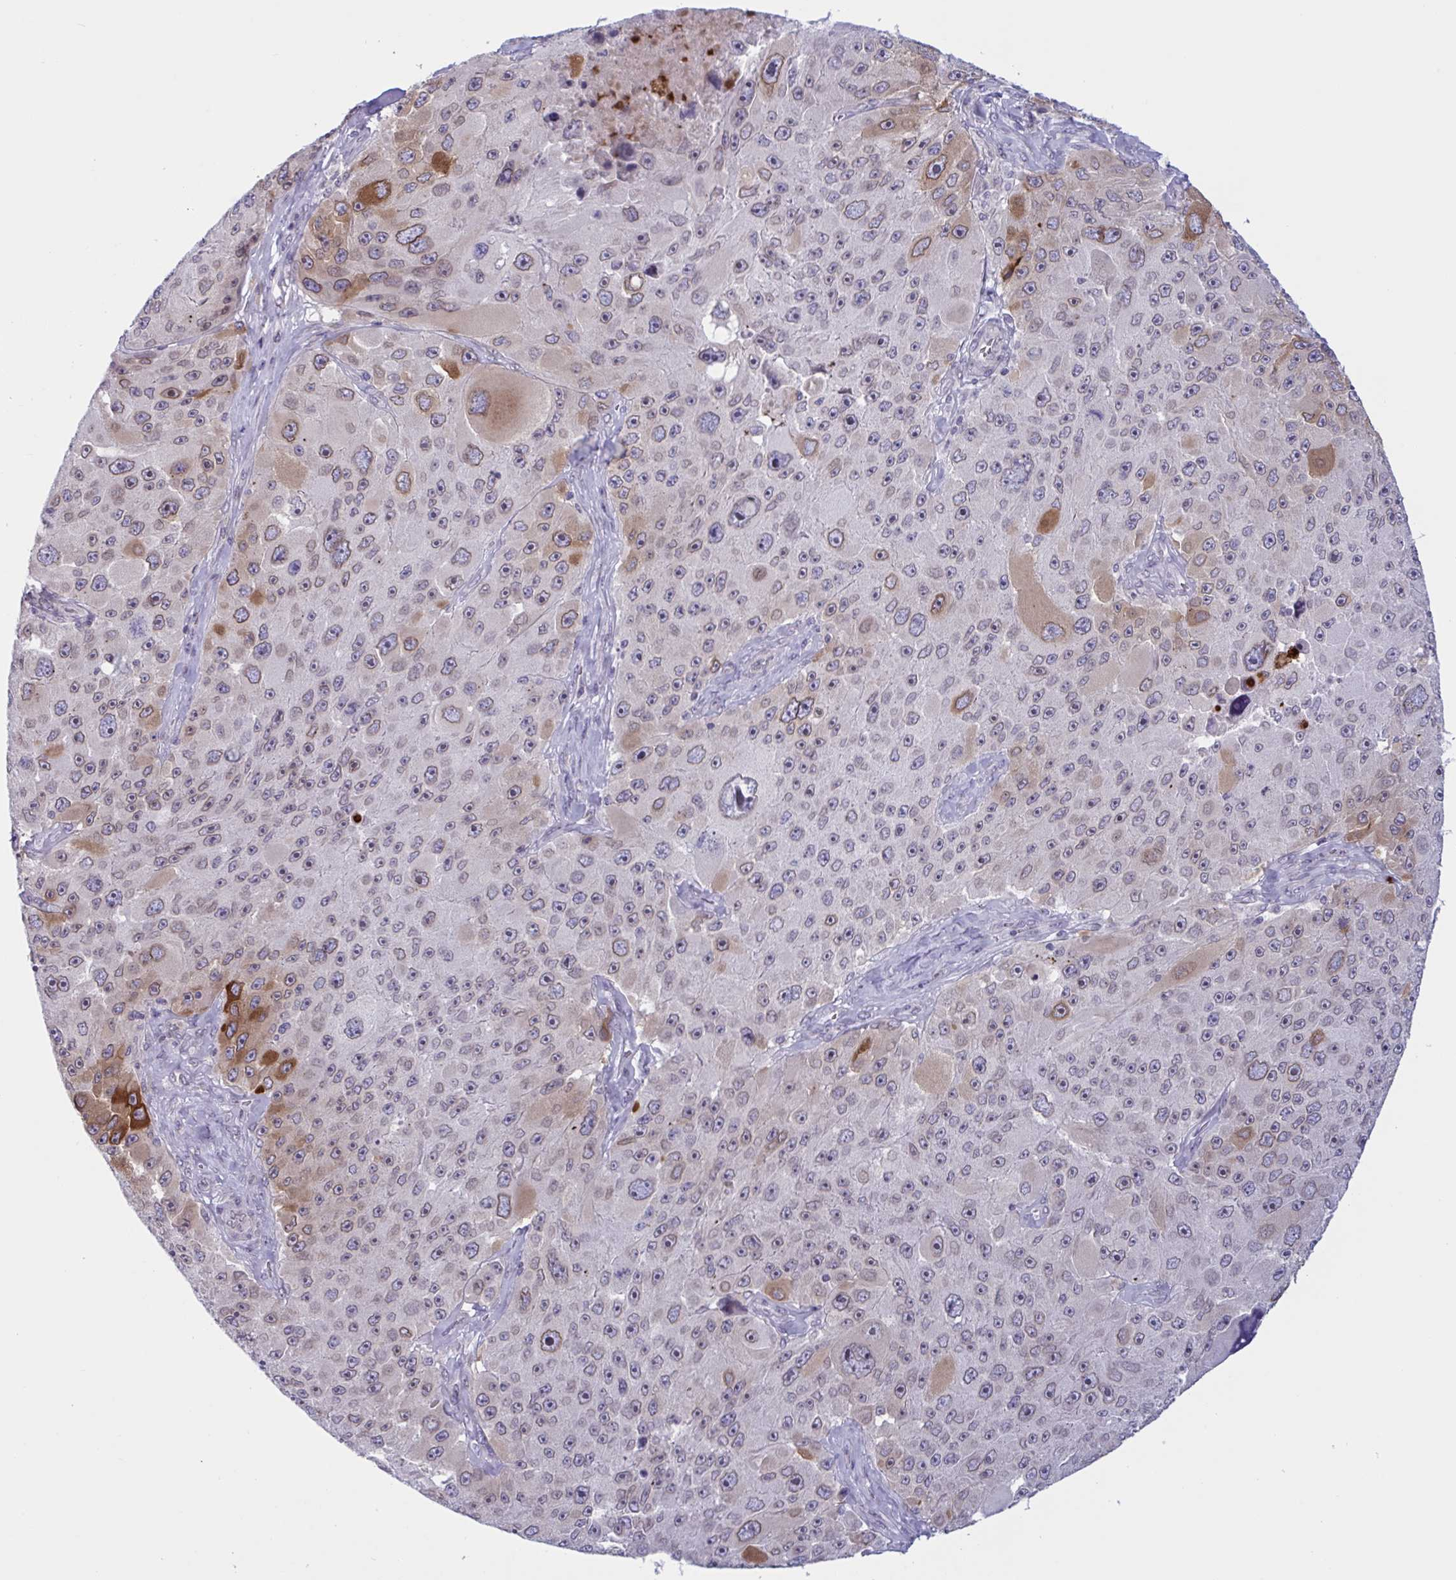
{"staining": {"intensity": "moderate", "quantity": "25%-75%", "location": "cytoplasmic/membranous,nuclear"}, "tissue": "melanoma", "cell_type": "Tumor cells", "image_type": "cancer", "snomed": [{"axis": "morphology", "description": "Malignant melanoma, Metastatic site"}, {"axis": "topography", "description": "Lymph node"}], "caption": "IHC (DAB) staining of human melanoma shows moderate cytoplasmic/membranous and nuclear protein staining in about 25%-75% of tumor cells.", "gene": "DOCK11", "patient": {"sex": "male", "age": 62}}